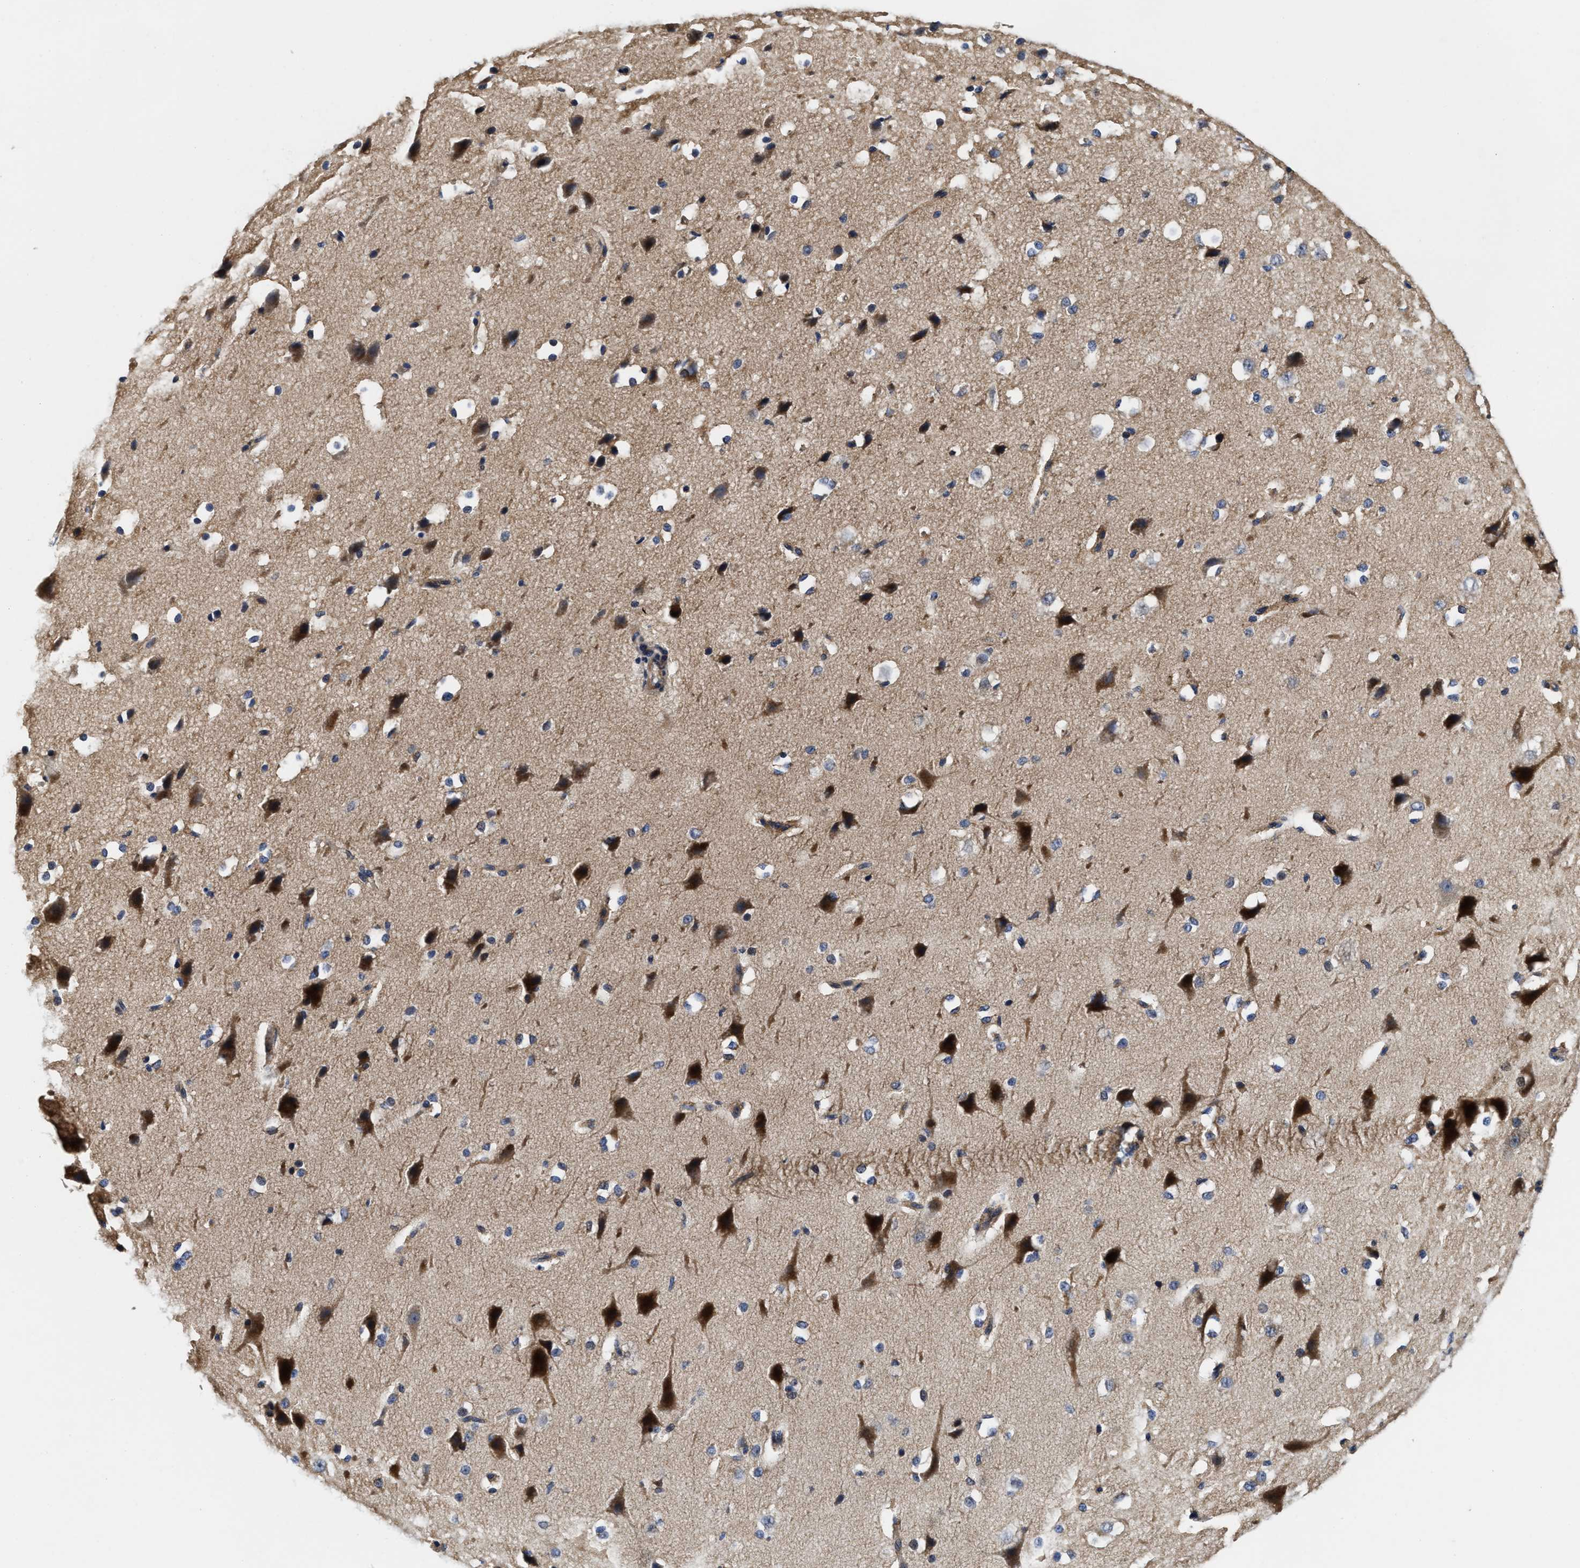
{"staining": {"intensity": "weak", "quantity": ">75%", "location": "cytoplasmic/membranous"}, "tissue": "cerebral cortex", "cell_type": "Endothelial cells", "image_type": "normal", "snomed": [{"axis": "morphology", "description": "Normal tissue, NOS"}, {"axis": "morphology", "description": "Developmental malformation"}, {"axis": "topography", "description": "Cerebral cortex"}], "caption": "Immunohistochemistry (IHC) (DAB) staining of benign human cerebral cortex shows weak cytoplasmic/membranous protein positivity in approximately >75% of endothelial cells.", "gene": "SCYL2", "patient": {"sex": "female", "age": 30}}